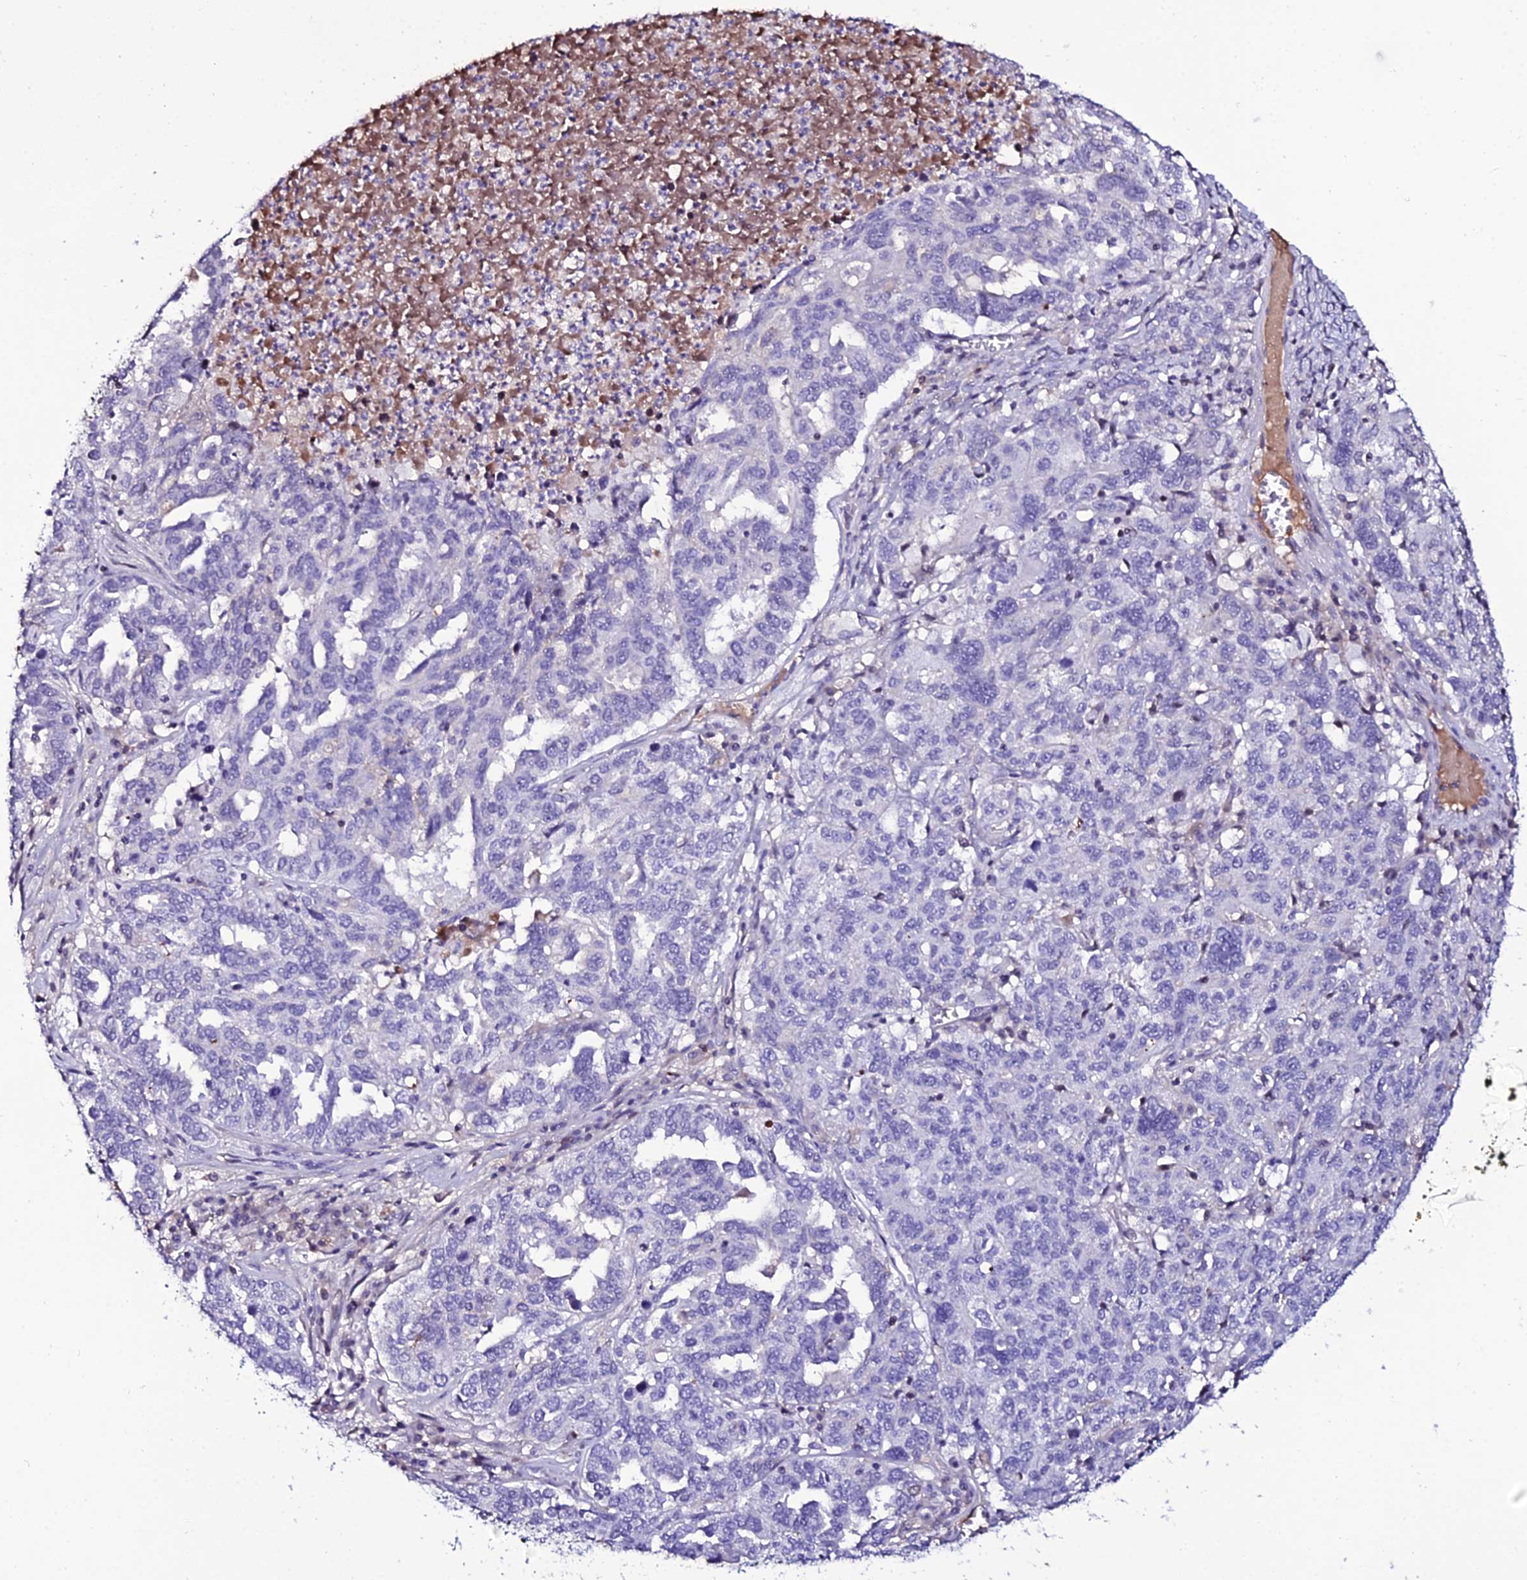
{"staining": {"intensity": "negative", "quantity": "none", "location": "none"}, "tissue": "ovarian cancer", "cell_type": "Tumor cells", "image_type": "cancer", "snomed": [{"axis": "morphology", "description": "Carcinoma, endometroid"}, {"axis": "topography", "description": "Ovary"}], "caption": "High magnification brightfield microscopy of ovarian cancer stained with DAB (brown) and counterstained with hematoxylin (blue): tumor cells show no significant staining.", "gene": "DEFB132", "patient": {"sex": "female", "age": 62}}